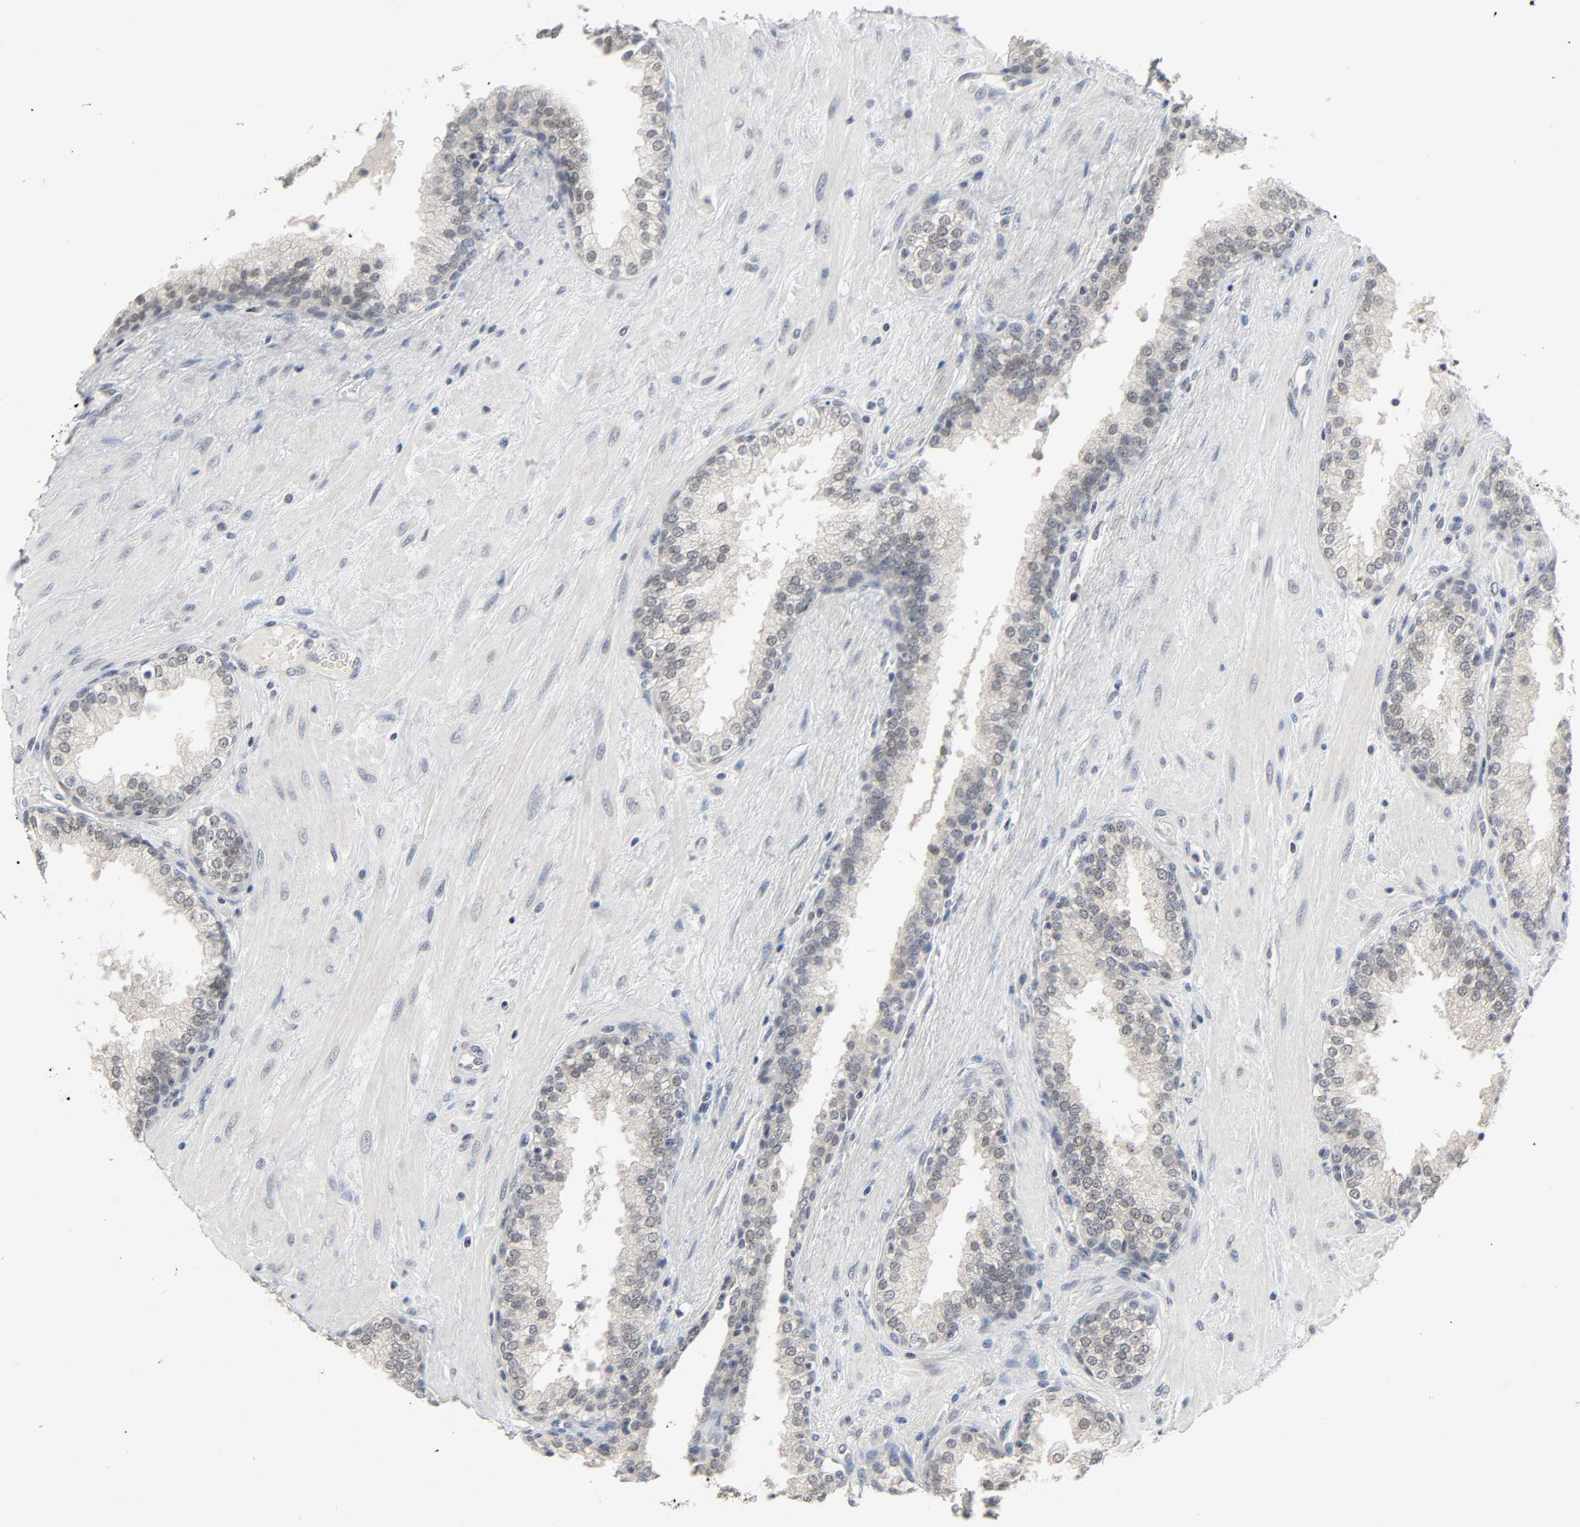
{"staining": {"intensity": "weak", "quantity": "25%-75%", "location": "cytoplasmic/membranous,nuclear"}, "tissue": "prostate", "cell_type": "Glandular cells", "image_type": "normal", "snomed": [{"axis": "morphology", "description": "Normal tissue, NOS"}, {"axis": "topography", "description": "Prostate"}], "caption": "High-magnification brightfield microscopy of unremarkable prostate stained with DAB (3,3'-diaminobenzidine) (brown) and counterstained with hematoxylin (blue). glandular cells exhibit weak cytoplasmic/membranous,nuclear expression is appreciated in about25%-75% of cells.", "gene": "MAPKAPK5", "patient": {"sex": "male", "age": 51}}